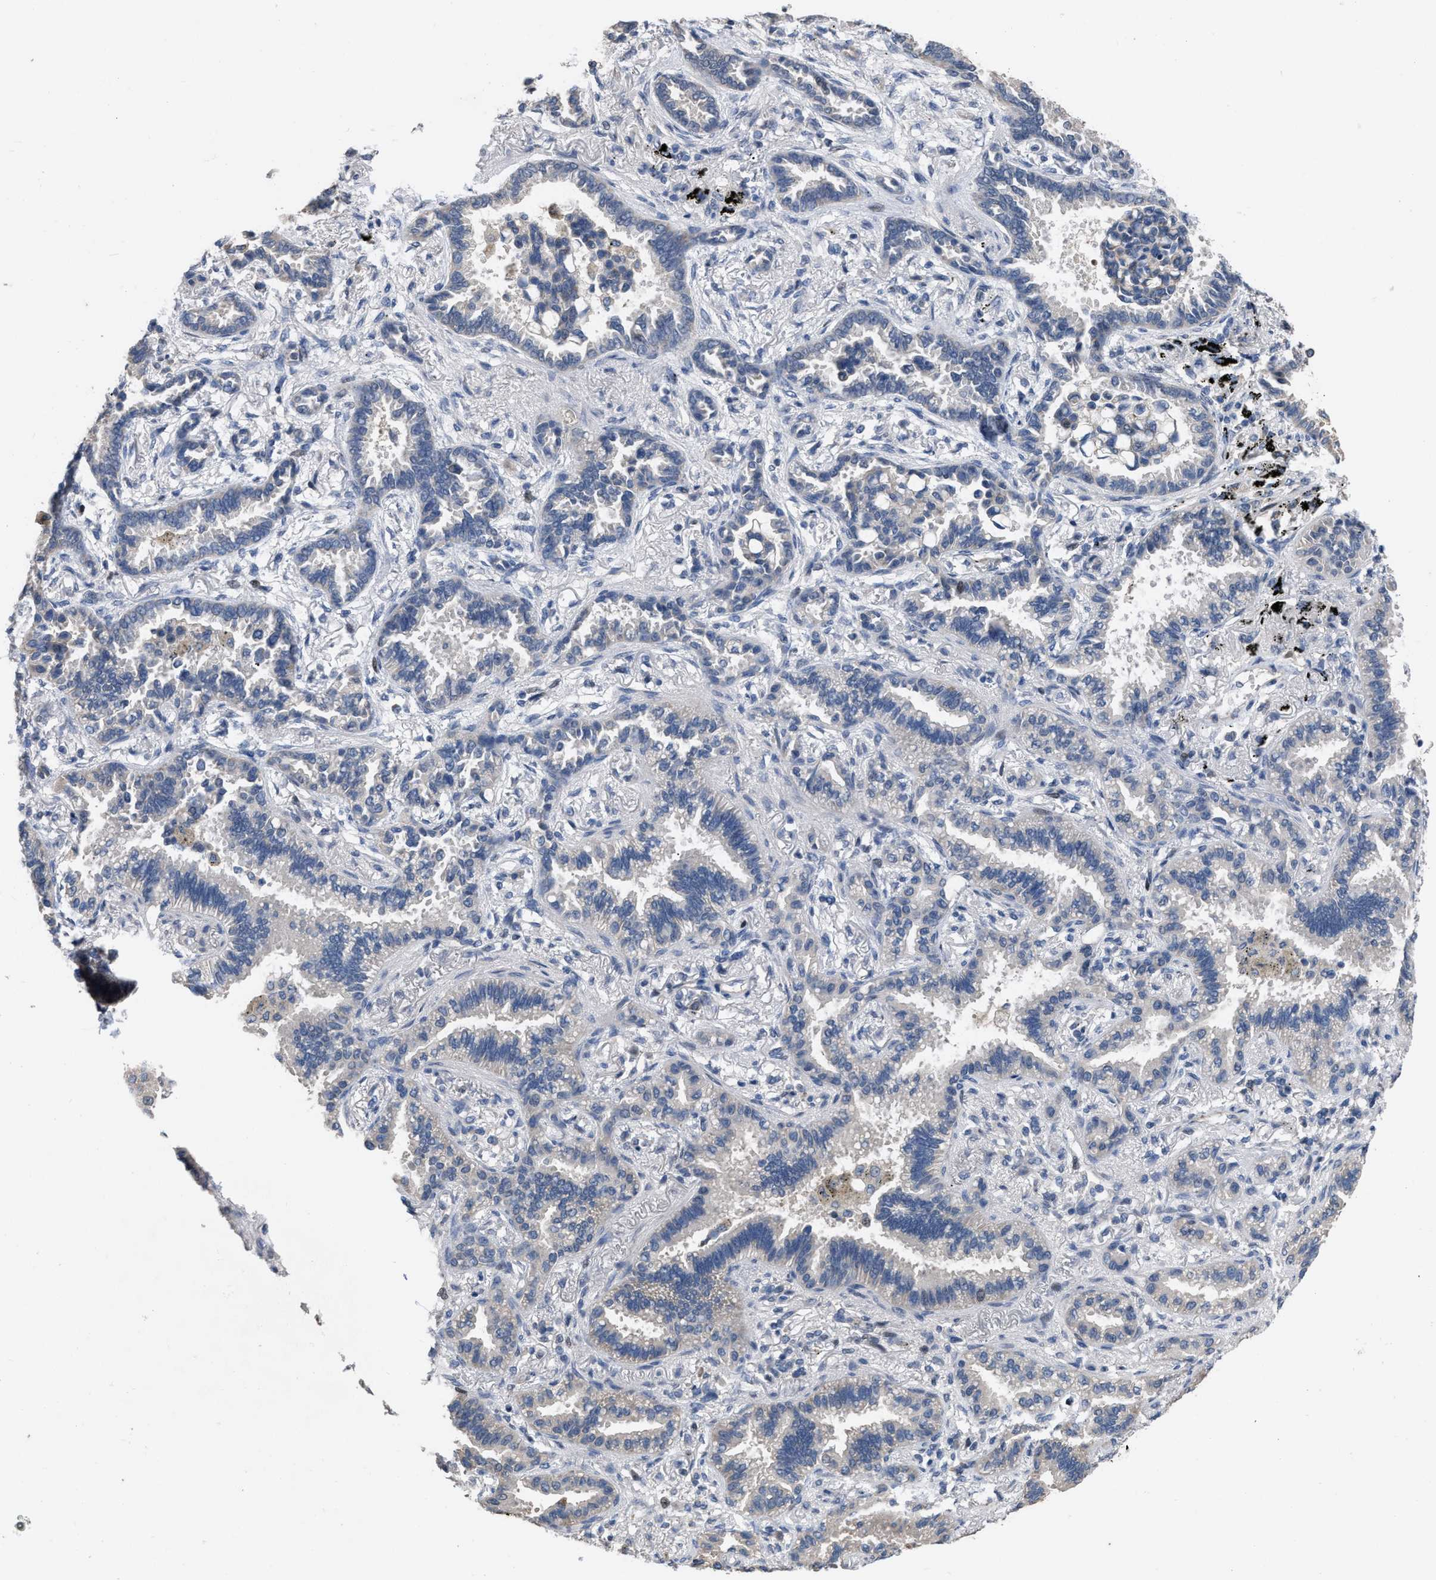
{"staining": {"intensity": "weak", "quantity": "<25%", "location": "cytoplasmic/membranous"}, "tissue": "lung cancer", "cell_type": "Tumor cells", "image_type": "cancer", "snomed": [{"axis": "morphology", "description": "Normal tissue, NOS"}, {"axis": "morphology", "description": "Adenocarcinoma, NOS"}, {"axis": "topography", "description": "Lung"}], "caption": "DAB (3,3'-diaminobenzidine) immunohistochemical staining of human adenocarcinoma (lung) shows no significant expression in tumor cells.", "gene": "SETDB1", "patient": {"sex": "male", "age": 59}}